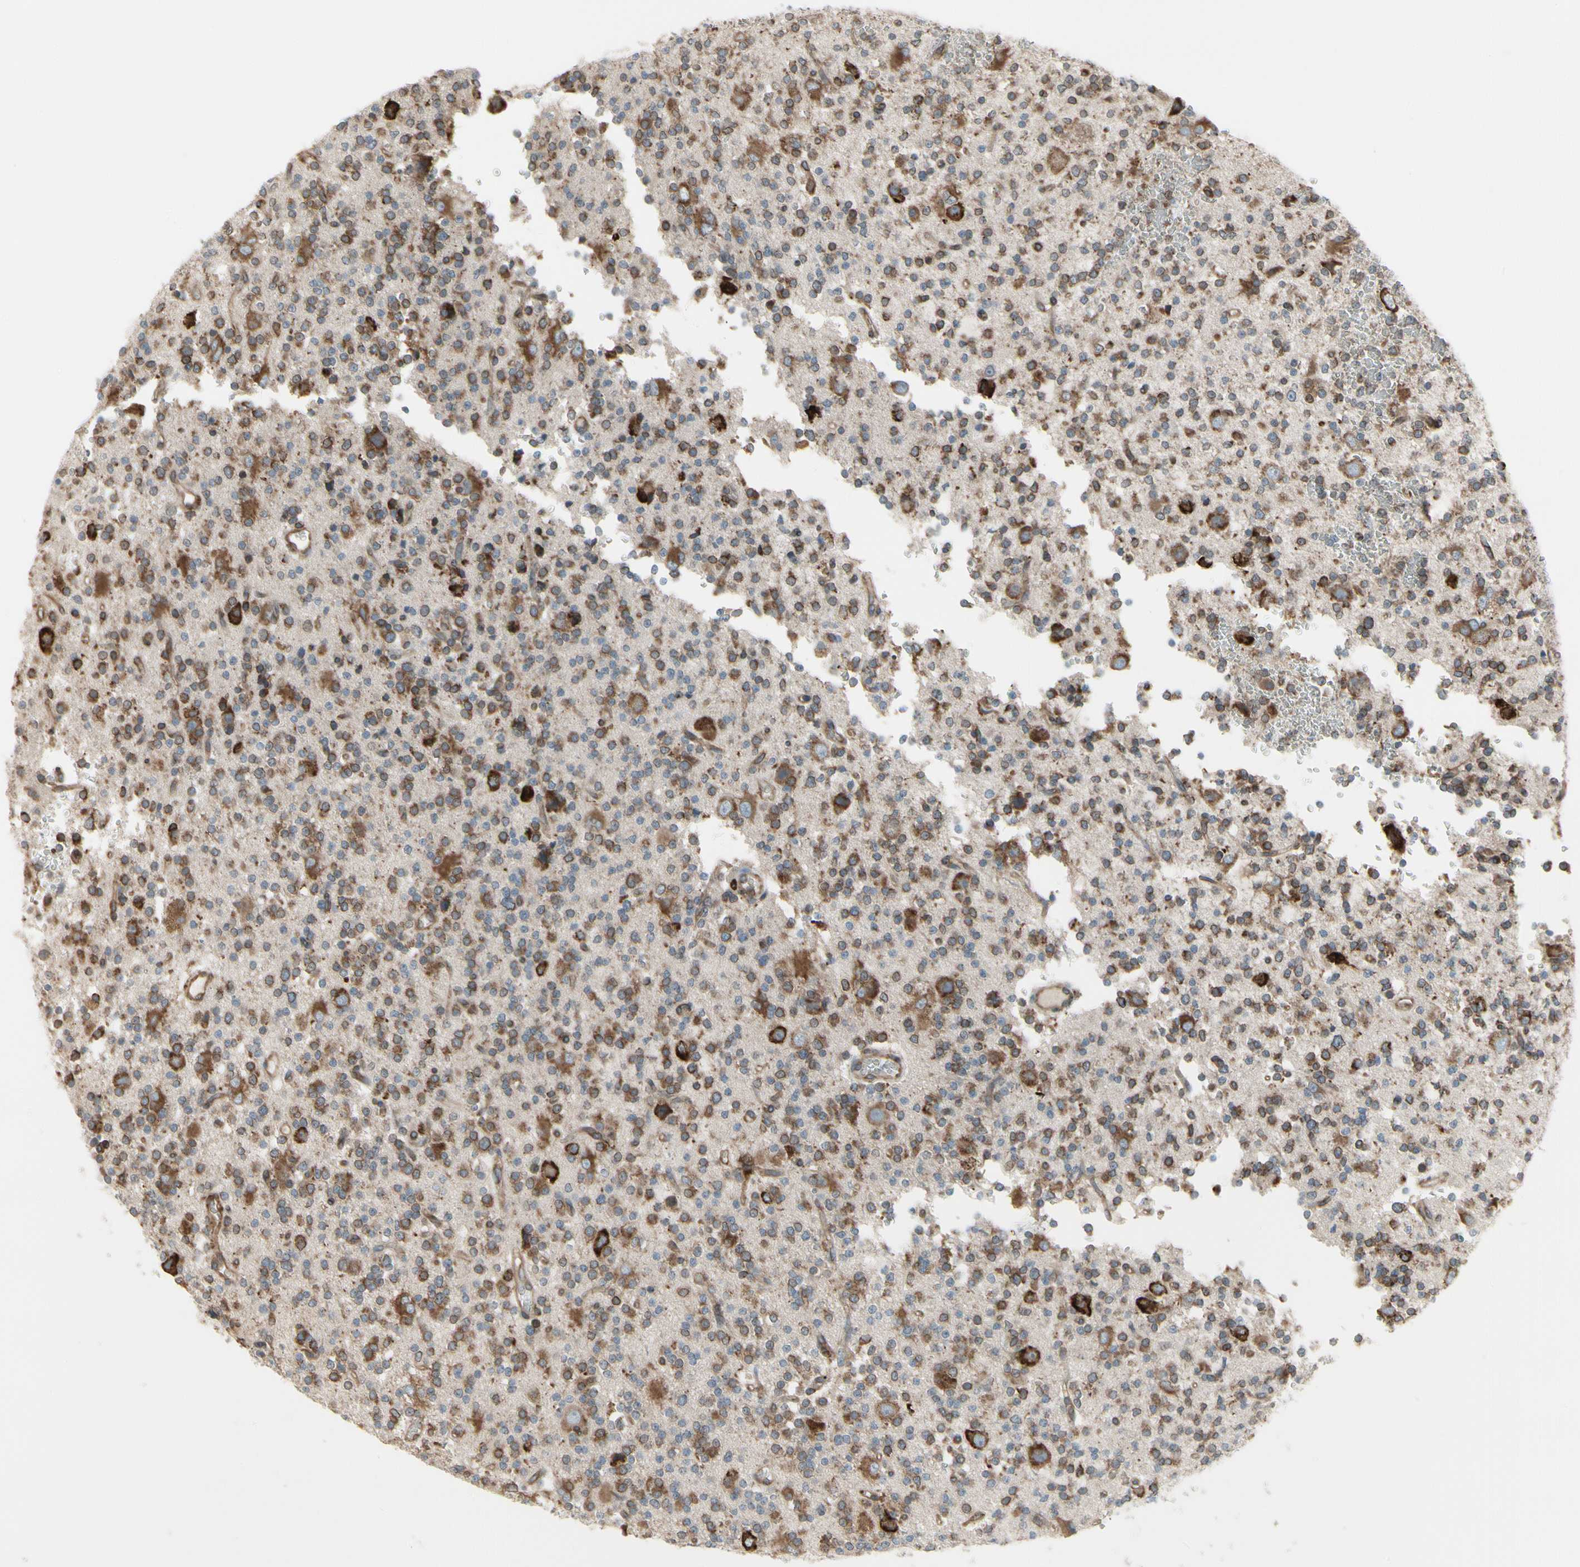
{"staining": {"intensity": "moderate", "quantity": ">75%", "location": "cytoplasmic/membranous"}, "tissue": "glioma", "cell_type": "Tumor cells", "image_type": "cancer", "snomed": [{"axis": "morphology", "description": "Glioma, malignant, High grade"}, {"axis": "topography", "description": "Brain"}], "caption": "DAB (3,3'-diaminobenzidine) immunohistochemical staining of malignant glioma (high-grade) reveals moderate cytoplasmic/membranous protein positivity in approximately >75% of tumor cells.", "gene": "FNDC3A", "patient": {"sex": "male", "age": 47}}